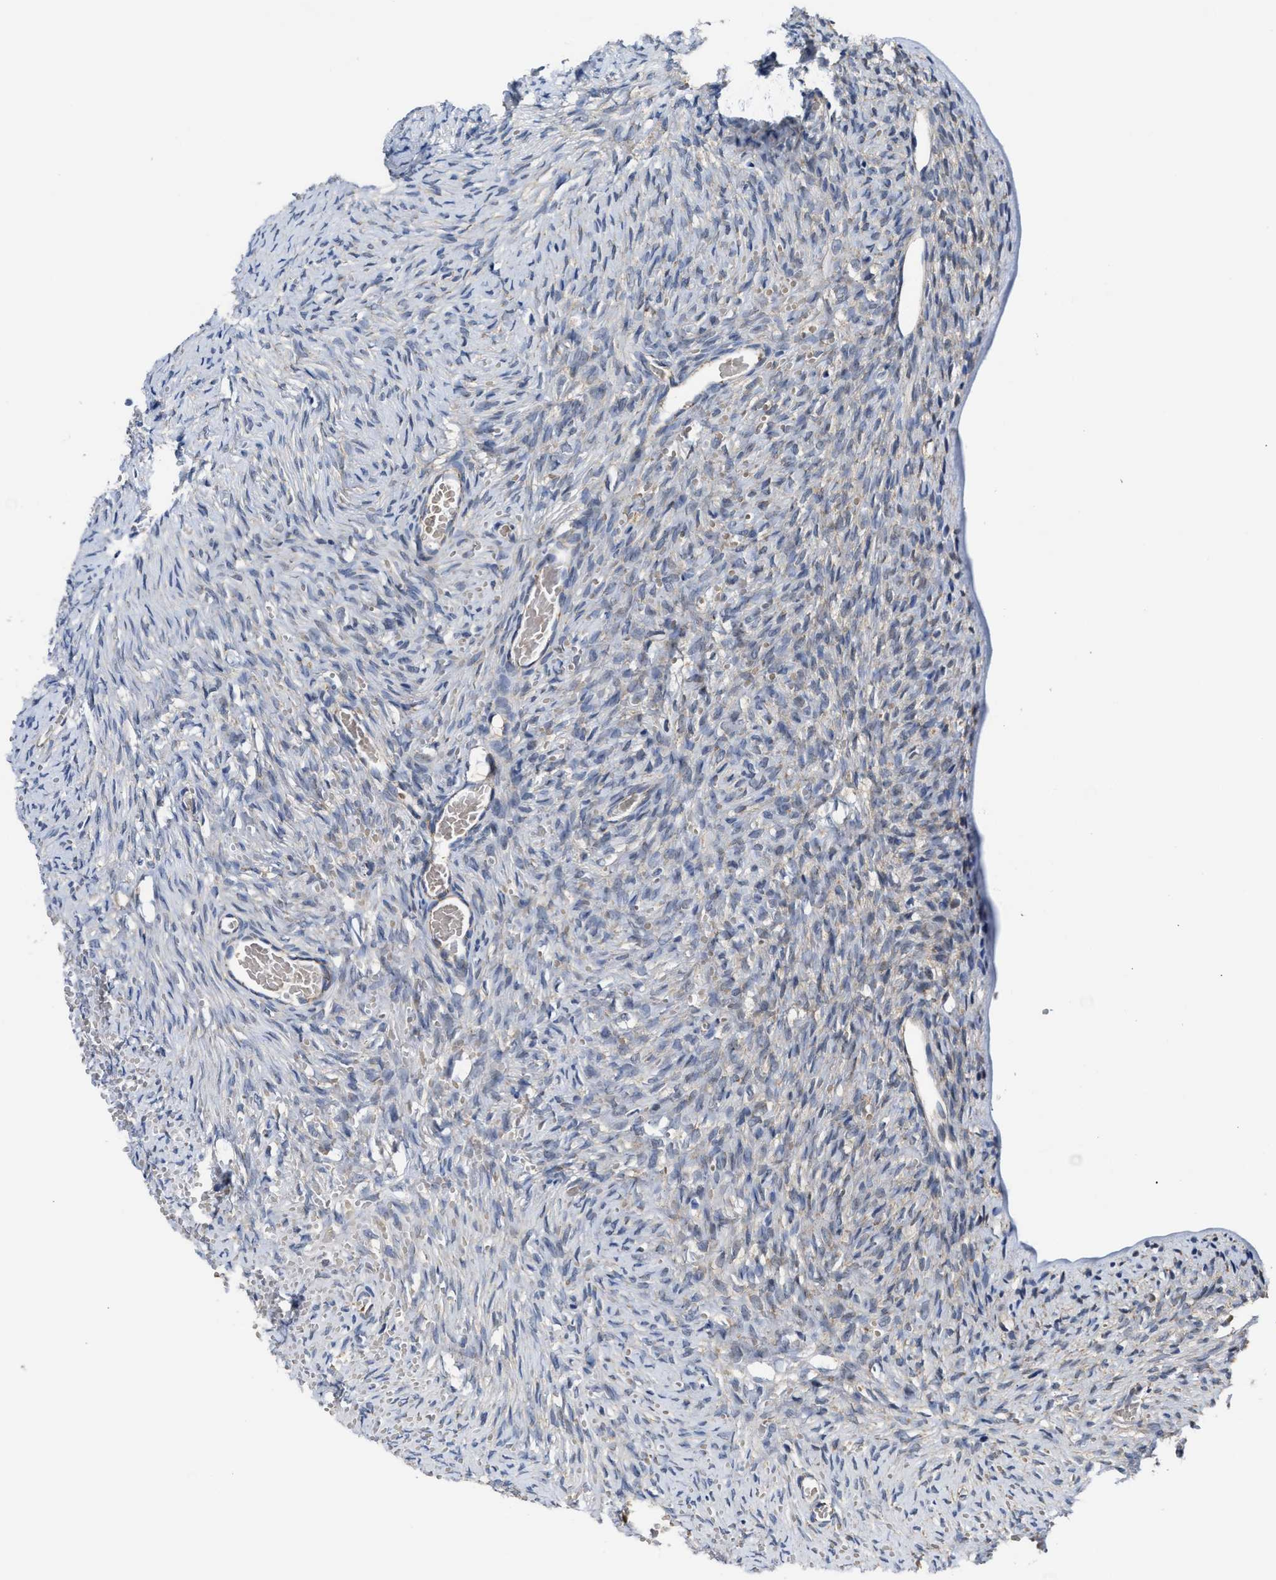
{"staining": {"intensity": "weak", "quantity": "<25%", "location": "cytoplasmic/membranous"}, "tissue": "ovary", "cell_type": "Ovarian stroma cells", "image_type": "normal", "snomed": [{"axis": "morphology", "description": "Normal tissue, NOS"}, {"axis": "topography", "description": "Ovary"}], "caption": "Protein analysis of benign ovary shows no significant expression in ovarian stroma cells. (Stains: DAB immunohistochemistry with hematoxylin counter stain, Microscopy: brightfield microscopy at high magnification).", "gene": "GHITM", "patient": {"sex": "female", "age": 27}}